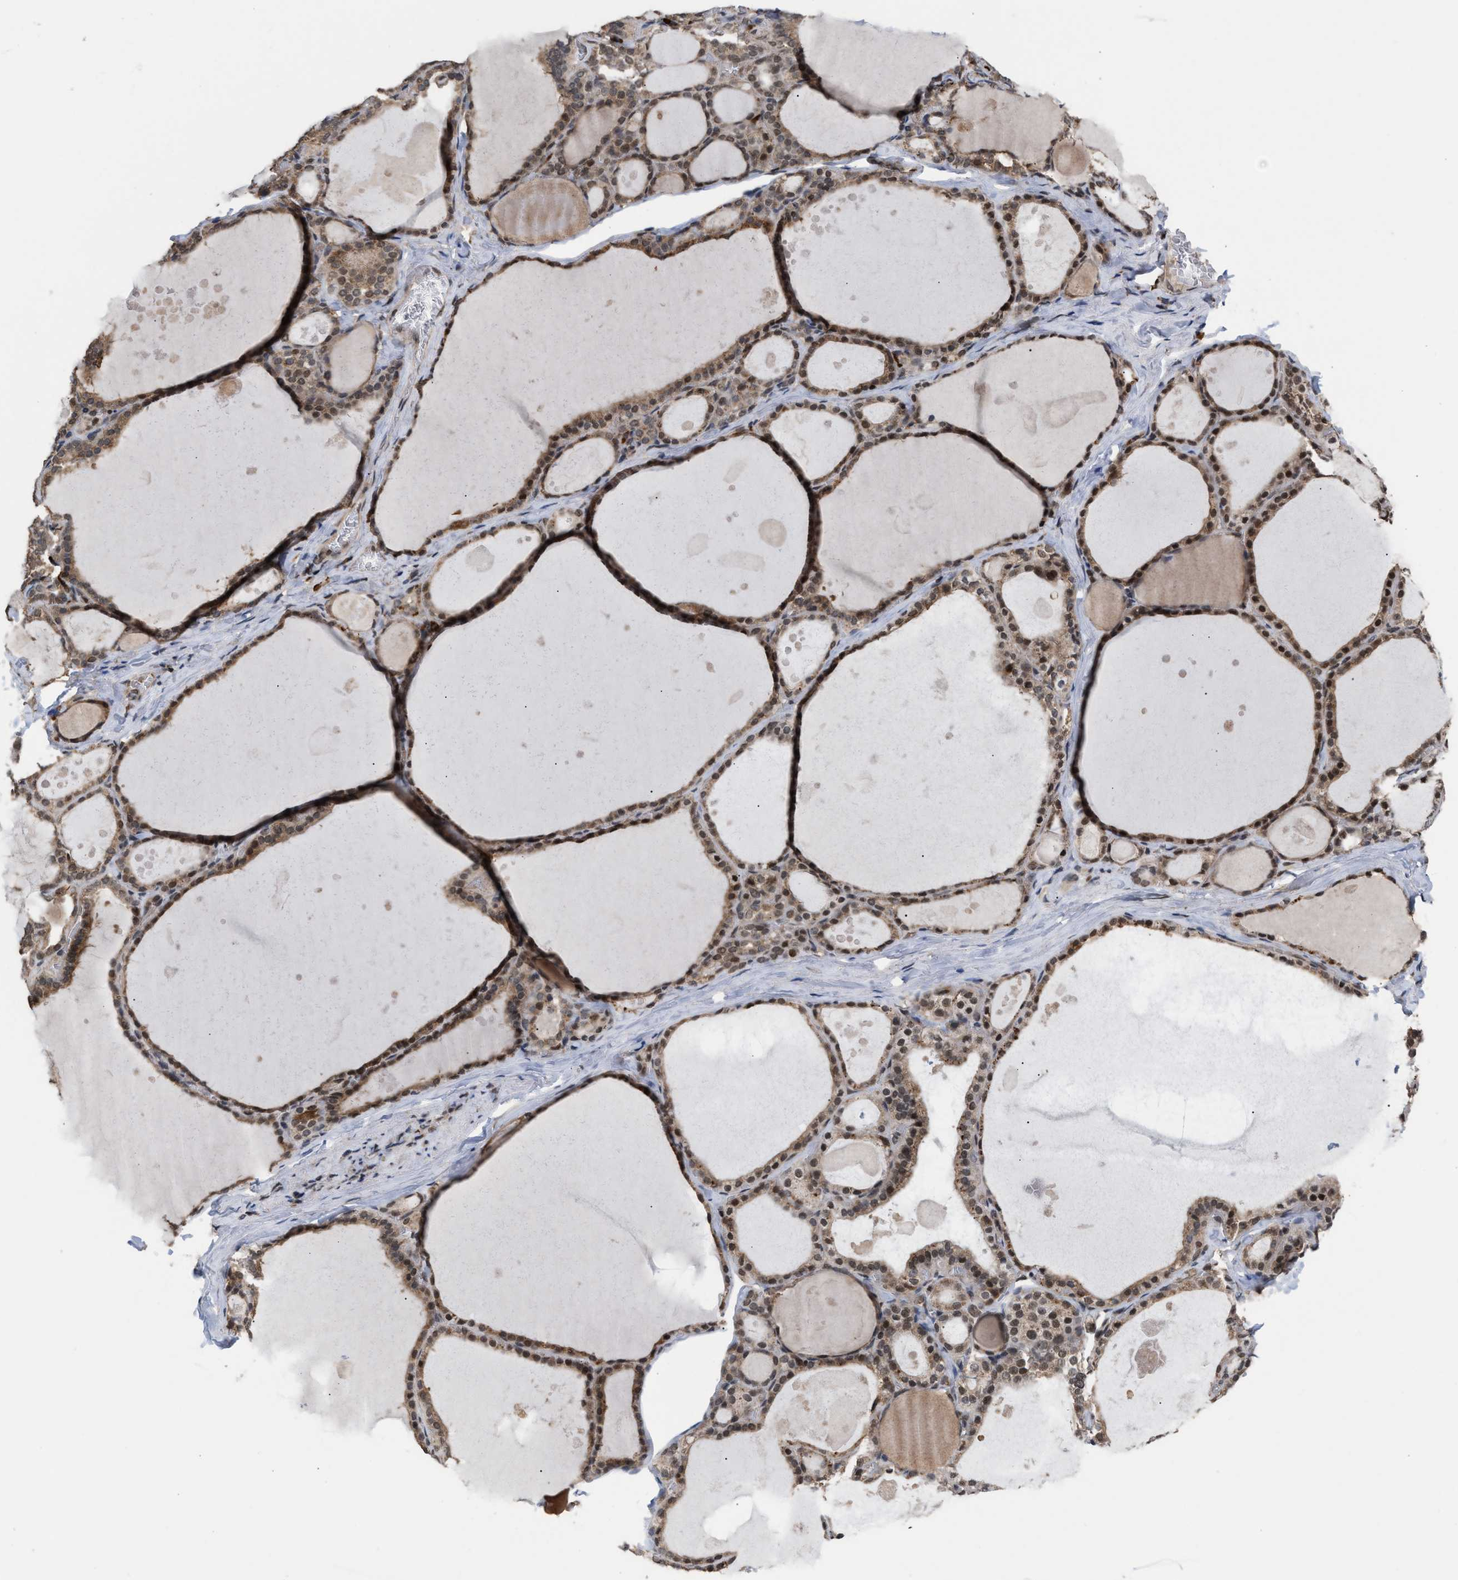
{"staining": {"intensity": "moderate", "quantity": ">75%", "location": "cytoplasmic/membranous,nuclear"}, "tissue": "thyroid gland", "cell_type": "Glandular cells", "image_type": "normal", "snomed": [{"axis": "morphology", "description": "Normal tissue, NOS"}, {"axis": "topography", "description": "Thyroid gland"}], "caption": "Immunohistochemistry (DAB) staining of unremarkable human thyroid gland displays moderate cytoplasmic/membranous,nuclear protein staining in approximately >75% of glandular cells. (DAB = brown stain, brightfield microscopy at high magnification).", "gene": "C9orf78", "patient": {"sex": "male", "age": 56}}